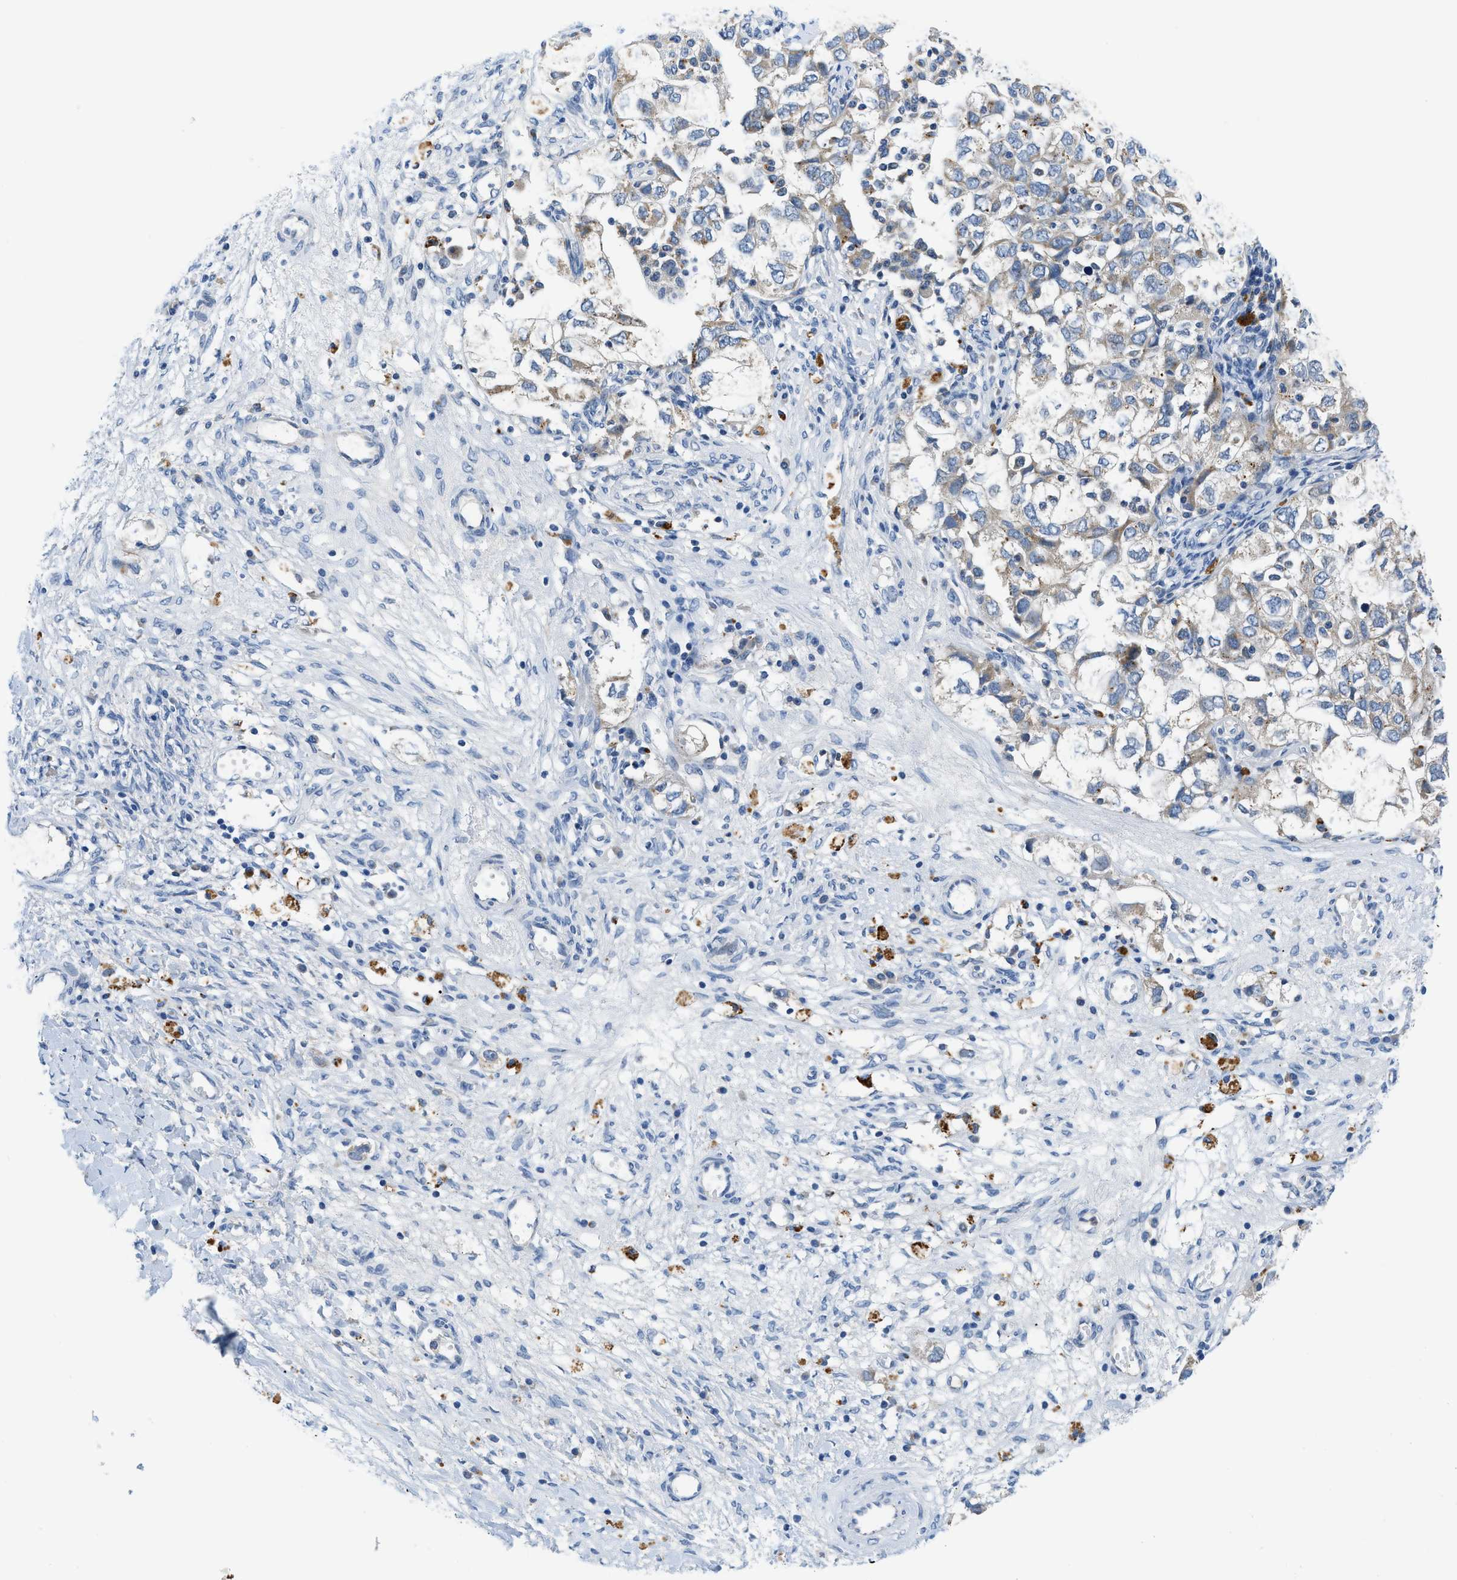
{"staining": {"intensity": "weak", "quantity": "<25%", "location": "cytoplasmic/membranous"}, "tissue": "ovarian cancer", "cell_type": "Tumor cells", "image_type": "cancer", "snomed": [{"axis": "morphology", "description": "Carcinoma, NOS"}, {"axis": "morphology", "description": "Cystadenocarcinoma, serous, NOS"}, {"axis": "topography", "description": "Ovary"}], "caption": "The IHC histopathology image has no significant staining in tumor cells of ovarian cancer (carcinoma) tissue.", "gene": "ADGRE3", "patient": {"sex": "female", "age": 69}}